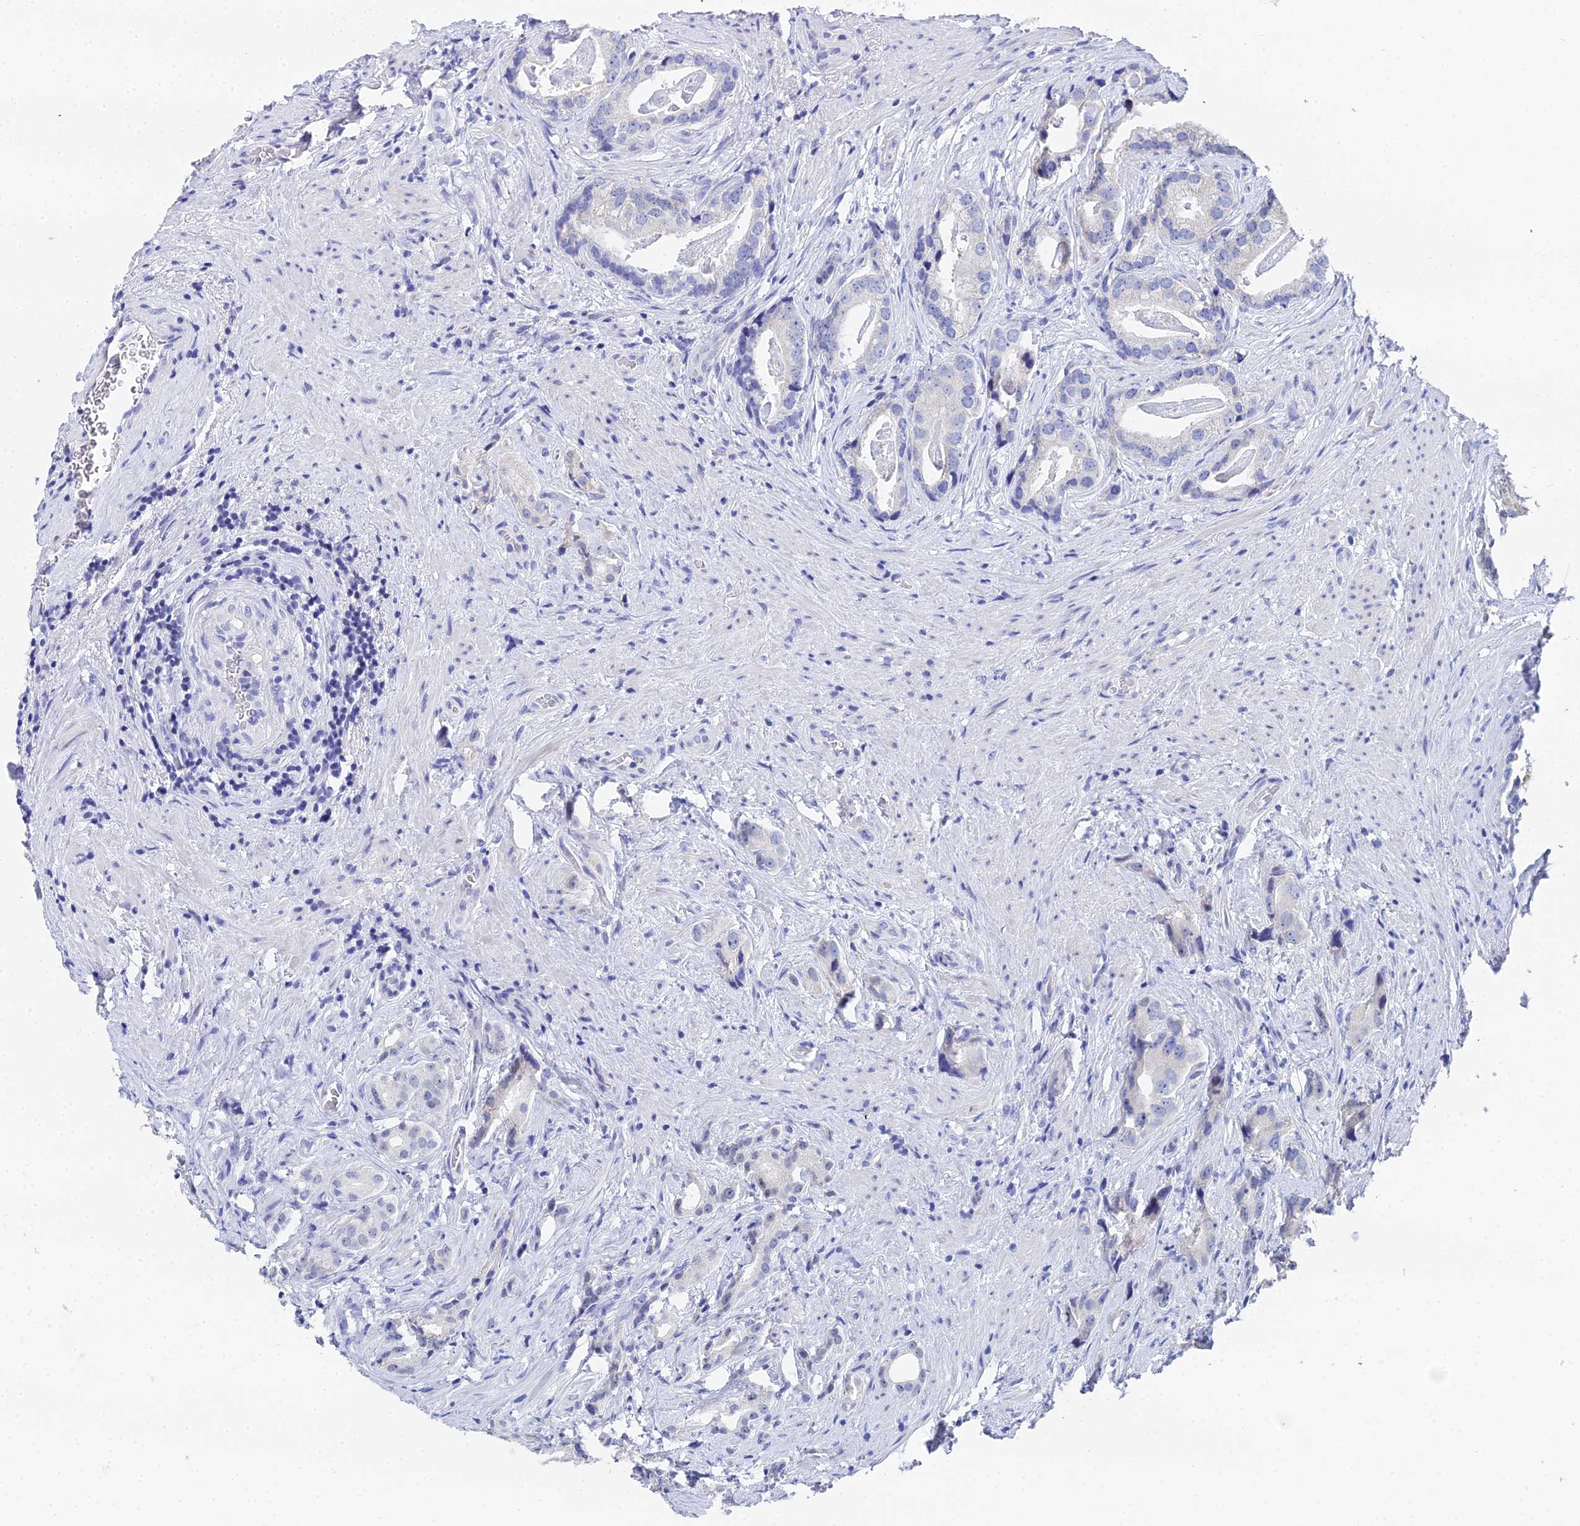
{"staining": {"intensity": "negative", "quantity": "none", "location": "none"}, "tissue": "prostate cancer", "cell_type": "Tumor cells", "image_type": "cancer", "snomed": [{"axis": "morphology", "description": "Adenocarcinoma, Low grade"}, {"axis": "topography", "description": "Prostate"}], "caption": "Tumor cells show no significant staining in prostate adenocarcinoma (low-grade). (Immunohistochemistry (ihc), brightfield microscopy, high magnification).", "gene": "OCM", "patient": {"sex": "male", "age": 71}}